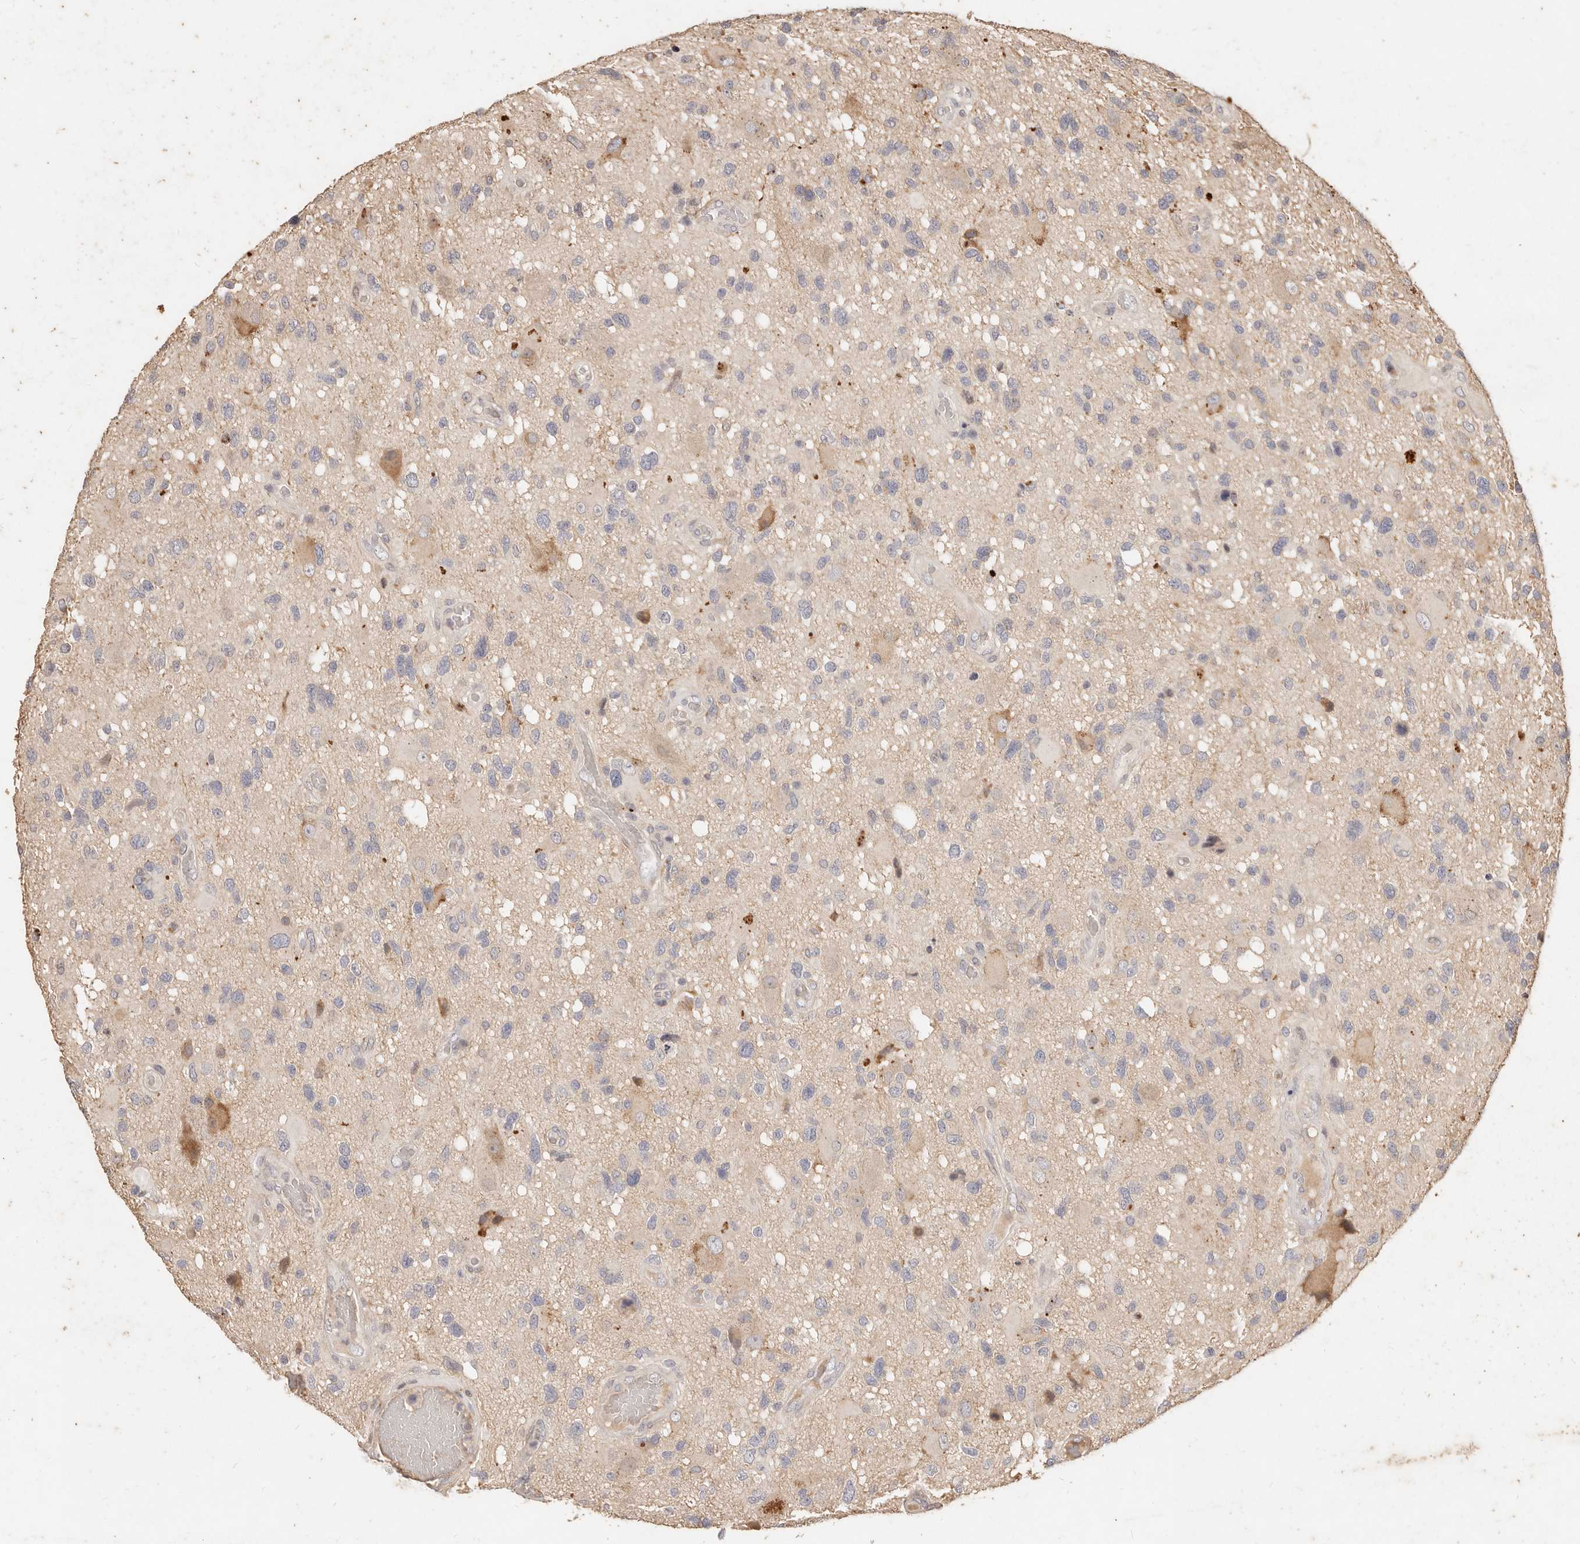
{"staining": {"intensity": "negative", "quantity": "none", "location": "none"}, "tissue": "glioma", "cell_type": "Tumor cells", "image_type": "cancer", "snomed": [{"axis": "morphology", "description": "Glioma, malignant, High grade"}, {"axis": "topography", "description": "Brain"}], "caption": "Tumor cells show no significant positivity in malignant glioma (high-grade). (Immunohistochemistry, brightfield microscopy, high magnification).", "gene": "KIF9", "patient": {"sex": "male", "age": 33}}